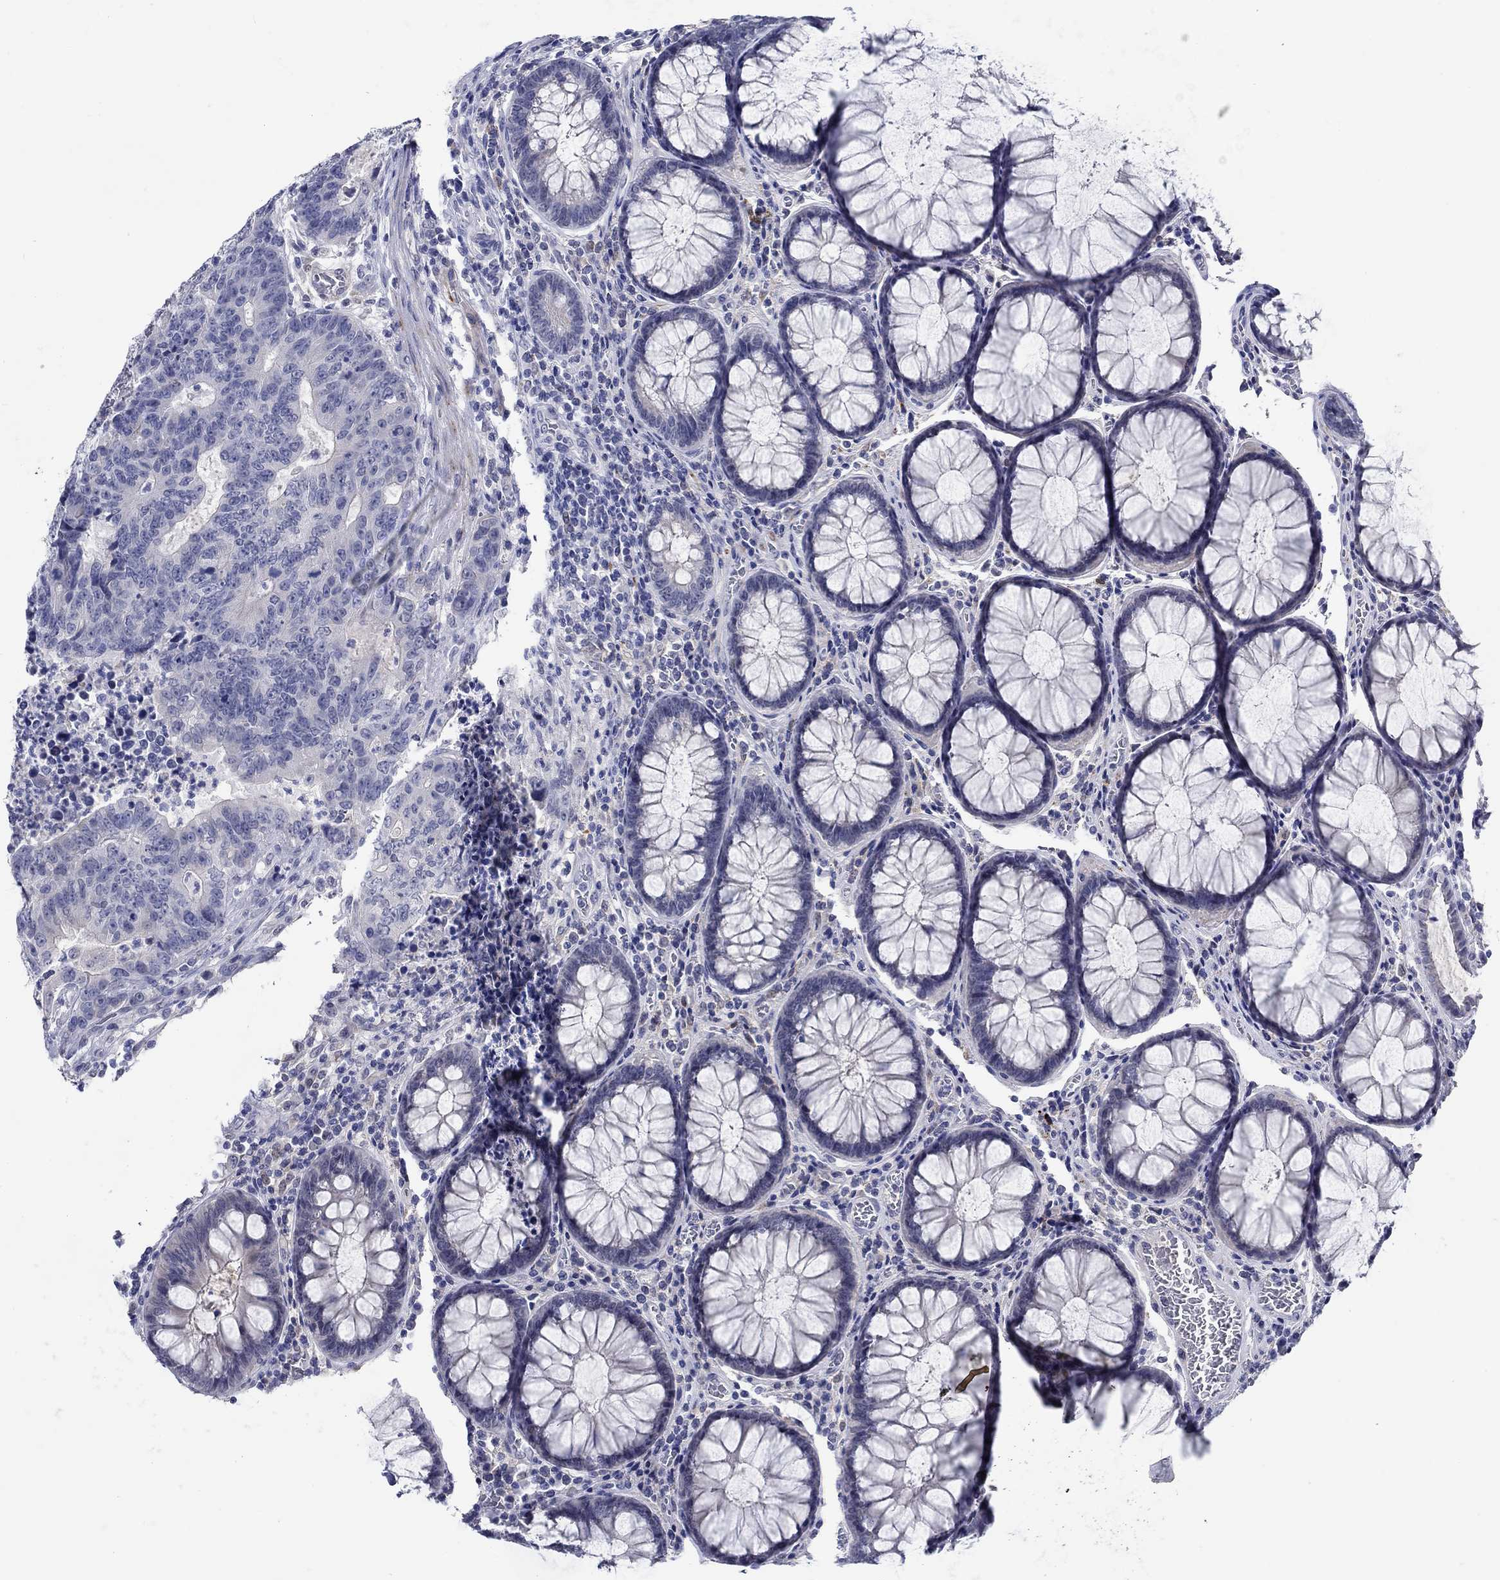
{"staining": {"intensity": "negative", "quantity": "none", "location": "none"}, "tissue": "colorectal cancer", "cell_type": "Tumor cells", "image_type": "cancer", "snomed": [{"axis": "morphology", "description": "Adenocarcinoma, NOS"}, {"axis": "topography", "description": "Colon"}], "caption": "Immunohistochemical staining of adenocarcinoma (colorectal) reveals no significant staining in tumor cells.", "gene": "MC2R", "patient": {"sex": "female", "age": 48}}